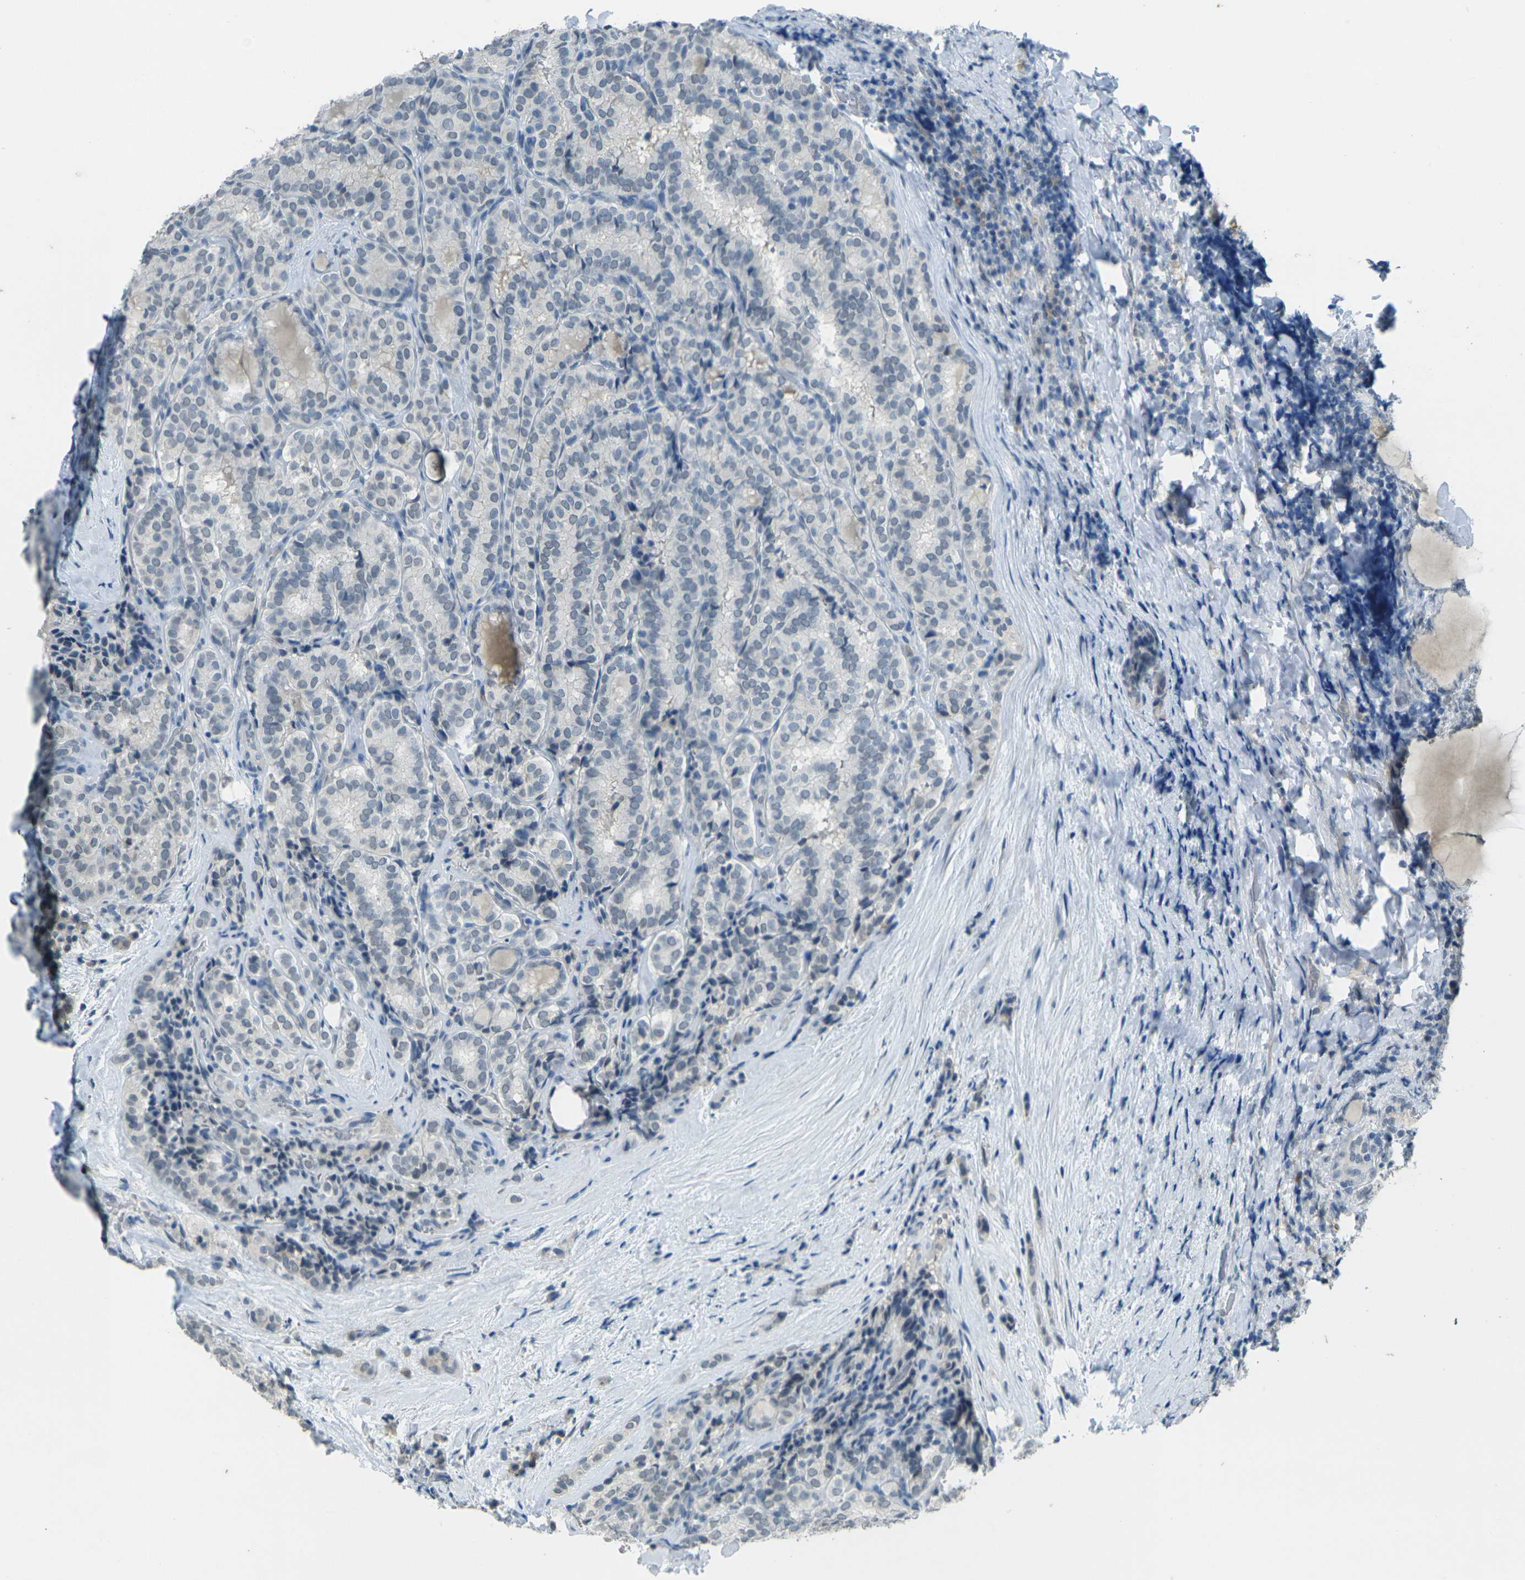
{"staining": {"intensity": "negative", "quantity": "none", "location": "none"}, "tissue": "thyroid cancer", "cell_type": "Tumor cells", "image_type": "cancer", "snomed": [{"axis": "morphology", "description": "Normal tissue, NOS"}, {"axis": "morphology", "description": "Papillary adenocarcinoma, NOS"}, {"axis": "topography", "description": "Thyroid gland"}], "caption": "There is no significant staining in tumor cells of thyroid papillary adenocarcinoma.", "gene": "SPTBN2", "patient": {"sex": "female", "age": 30}}